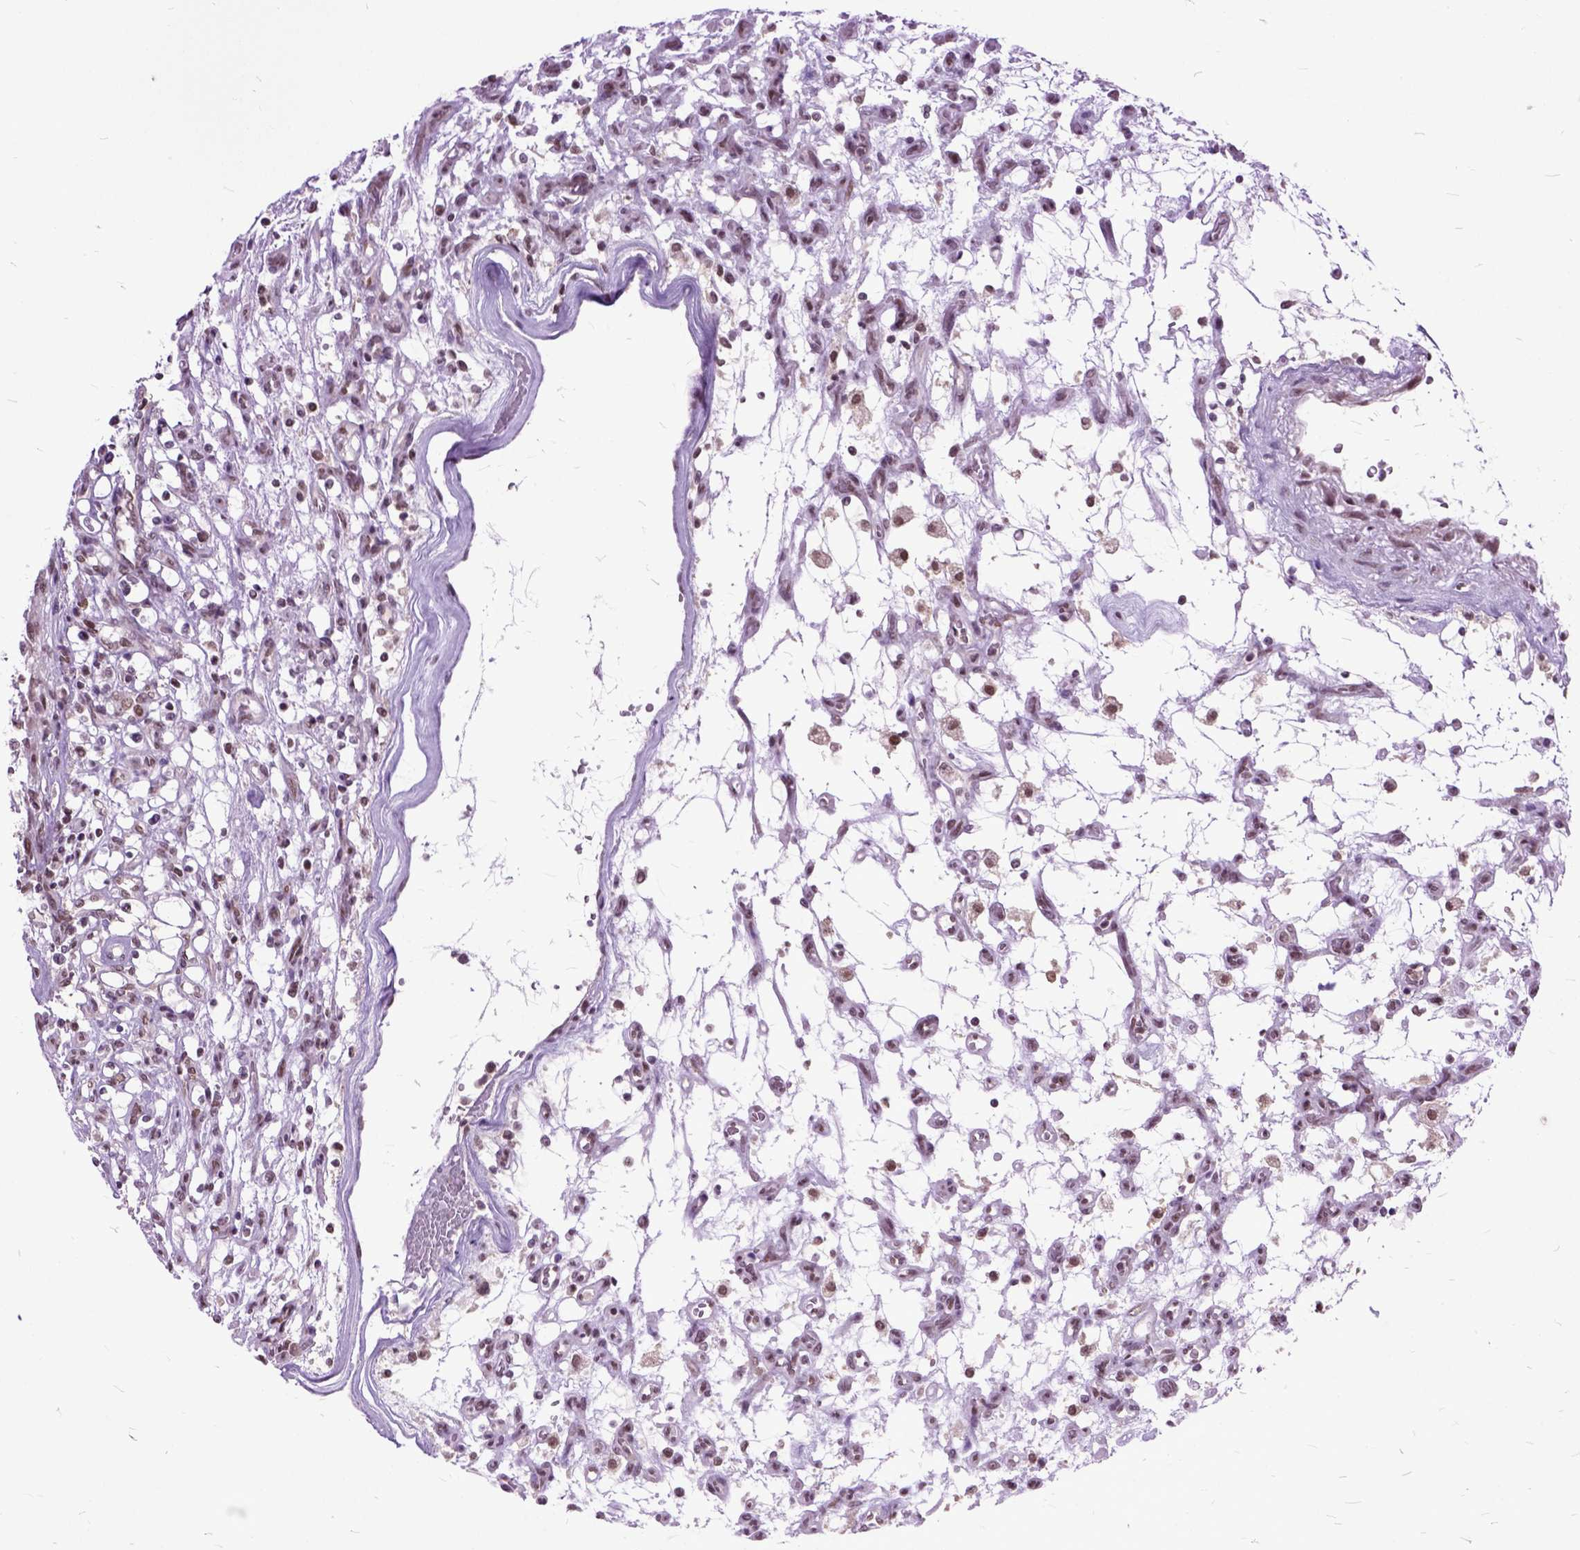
{"staining": {"intensity": "weak", "quantity": ">75%", "location": "nuclear"}, "tissue": "renal cancer", "cell_type": "Tumor cells", "image_type": "cancer", "snomed": [{"axis": "morphology", "description": "Adenocarcinoma, NOS"}, {"axis": "topography", "description": "Kidney"}], "caption": "Immunohistochemistry of human renal adenocarcinoma demonstrates low levels of weak nuclear expression in approximately >75% of tumor cells.", "gene": "ORC5", "patient": {"sex": "female", "age": 69}}